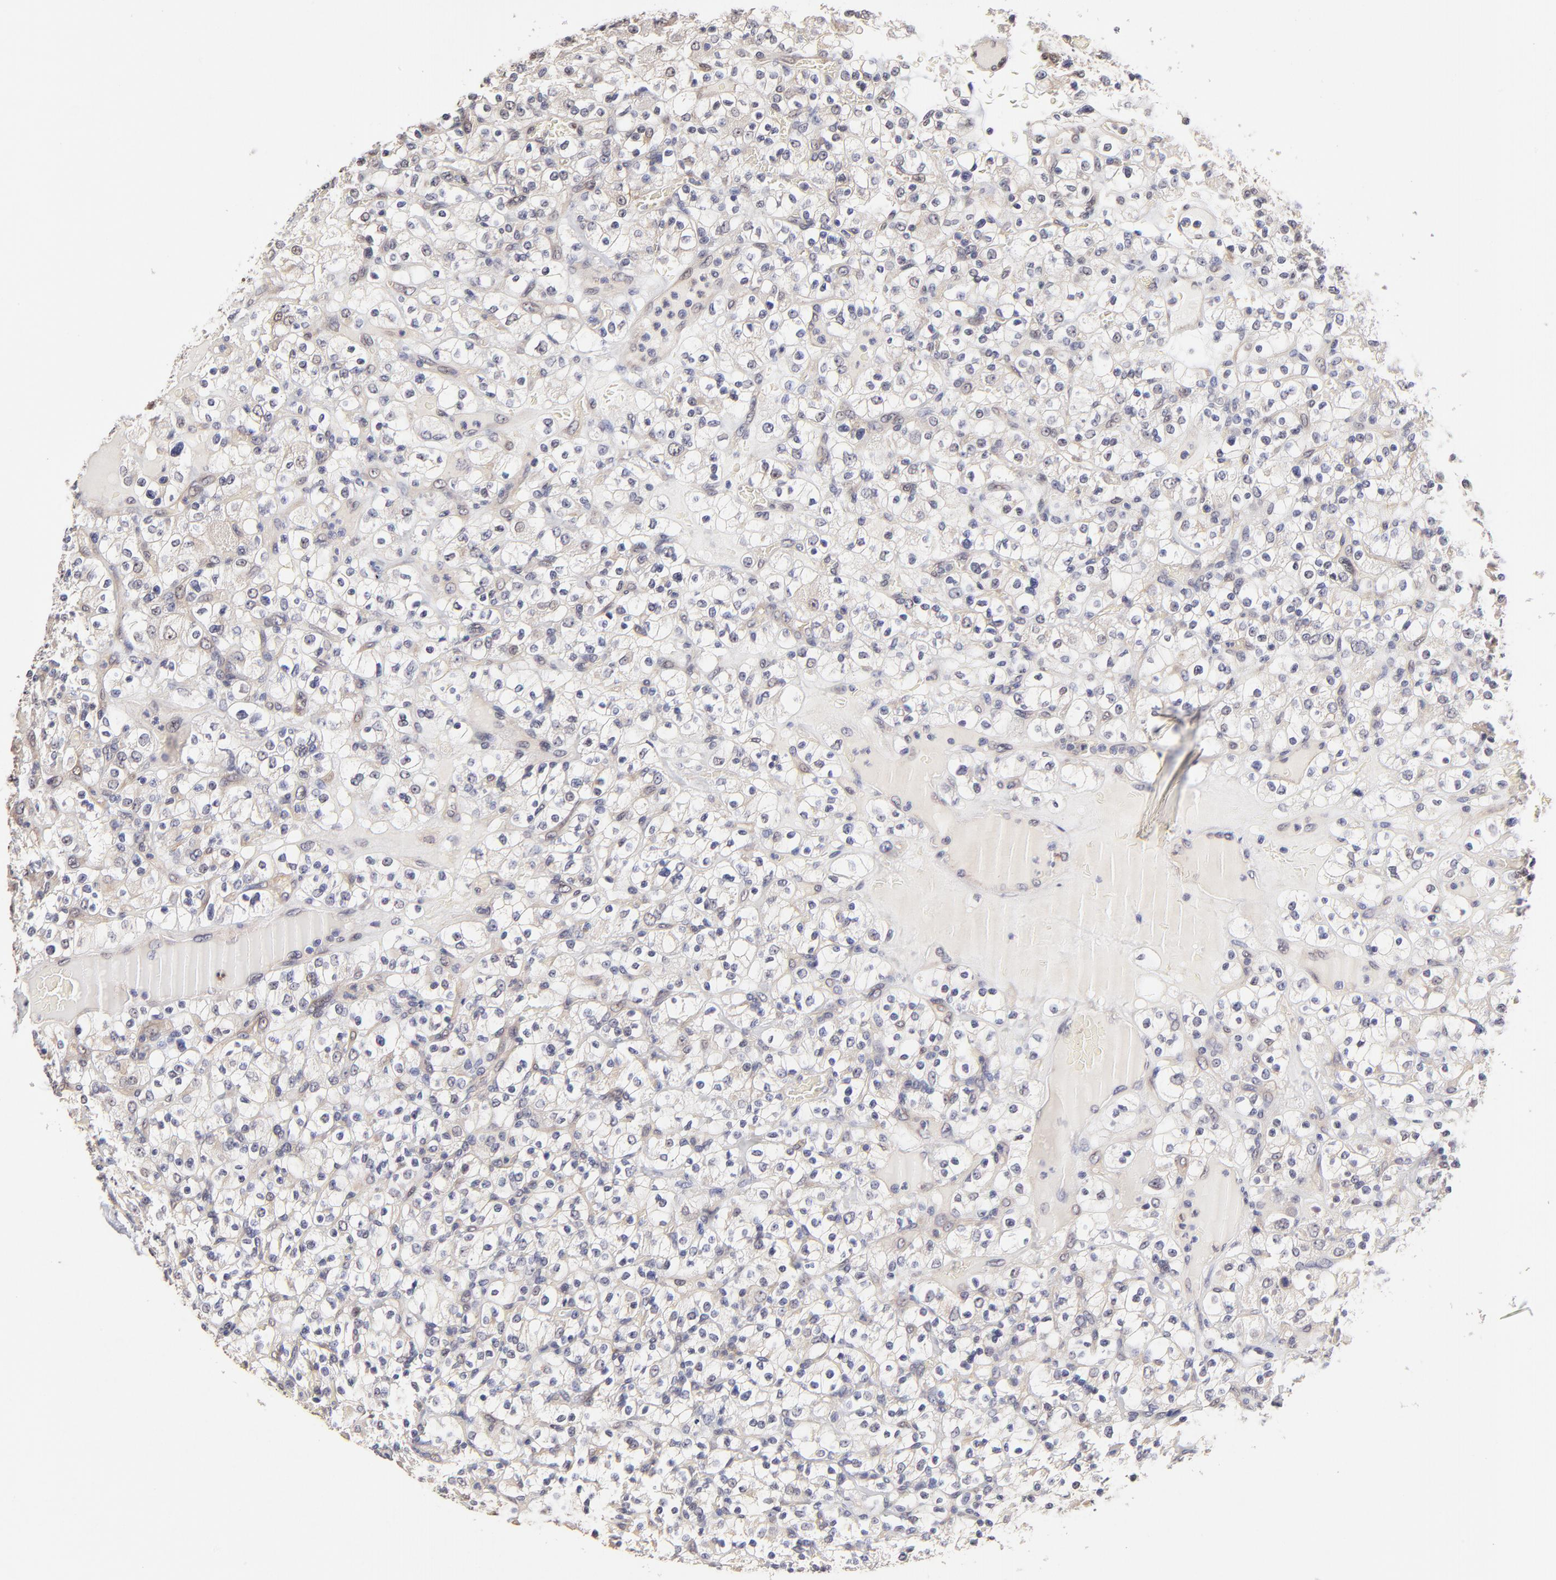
{"staining": {"intensity": "weak", "quantity": "25%-75%", "location": "cytoplasmic/membranous"}, "tissue": "renal cancer", "cell_type": "Tumor cells", "image_type": "cancer", "snomed": [{"axis": "morphology", "description": "Normal tissue, NOS"}, {"axis": "morphology", "description": "Adenocarcinoma, NOS"}, {"axis": "topography", "description": "Kidney"}], "caption": "A histopathology image showing weak cytoplasmic/membranous positivity in approximately 25%-75% of tumor cells in renal cancer (adenocarcinoma), as visualized by brown immunohistochemical staining.", "gene": "ZNF10", "patient": {"sex": "female", "age": 72}}